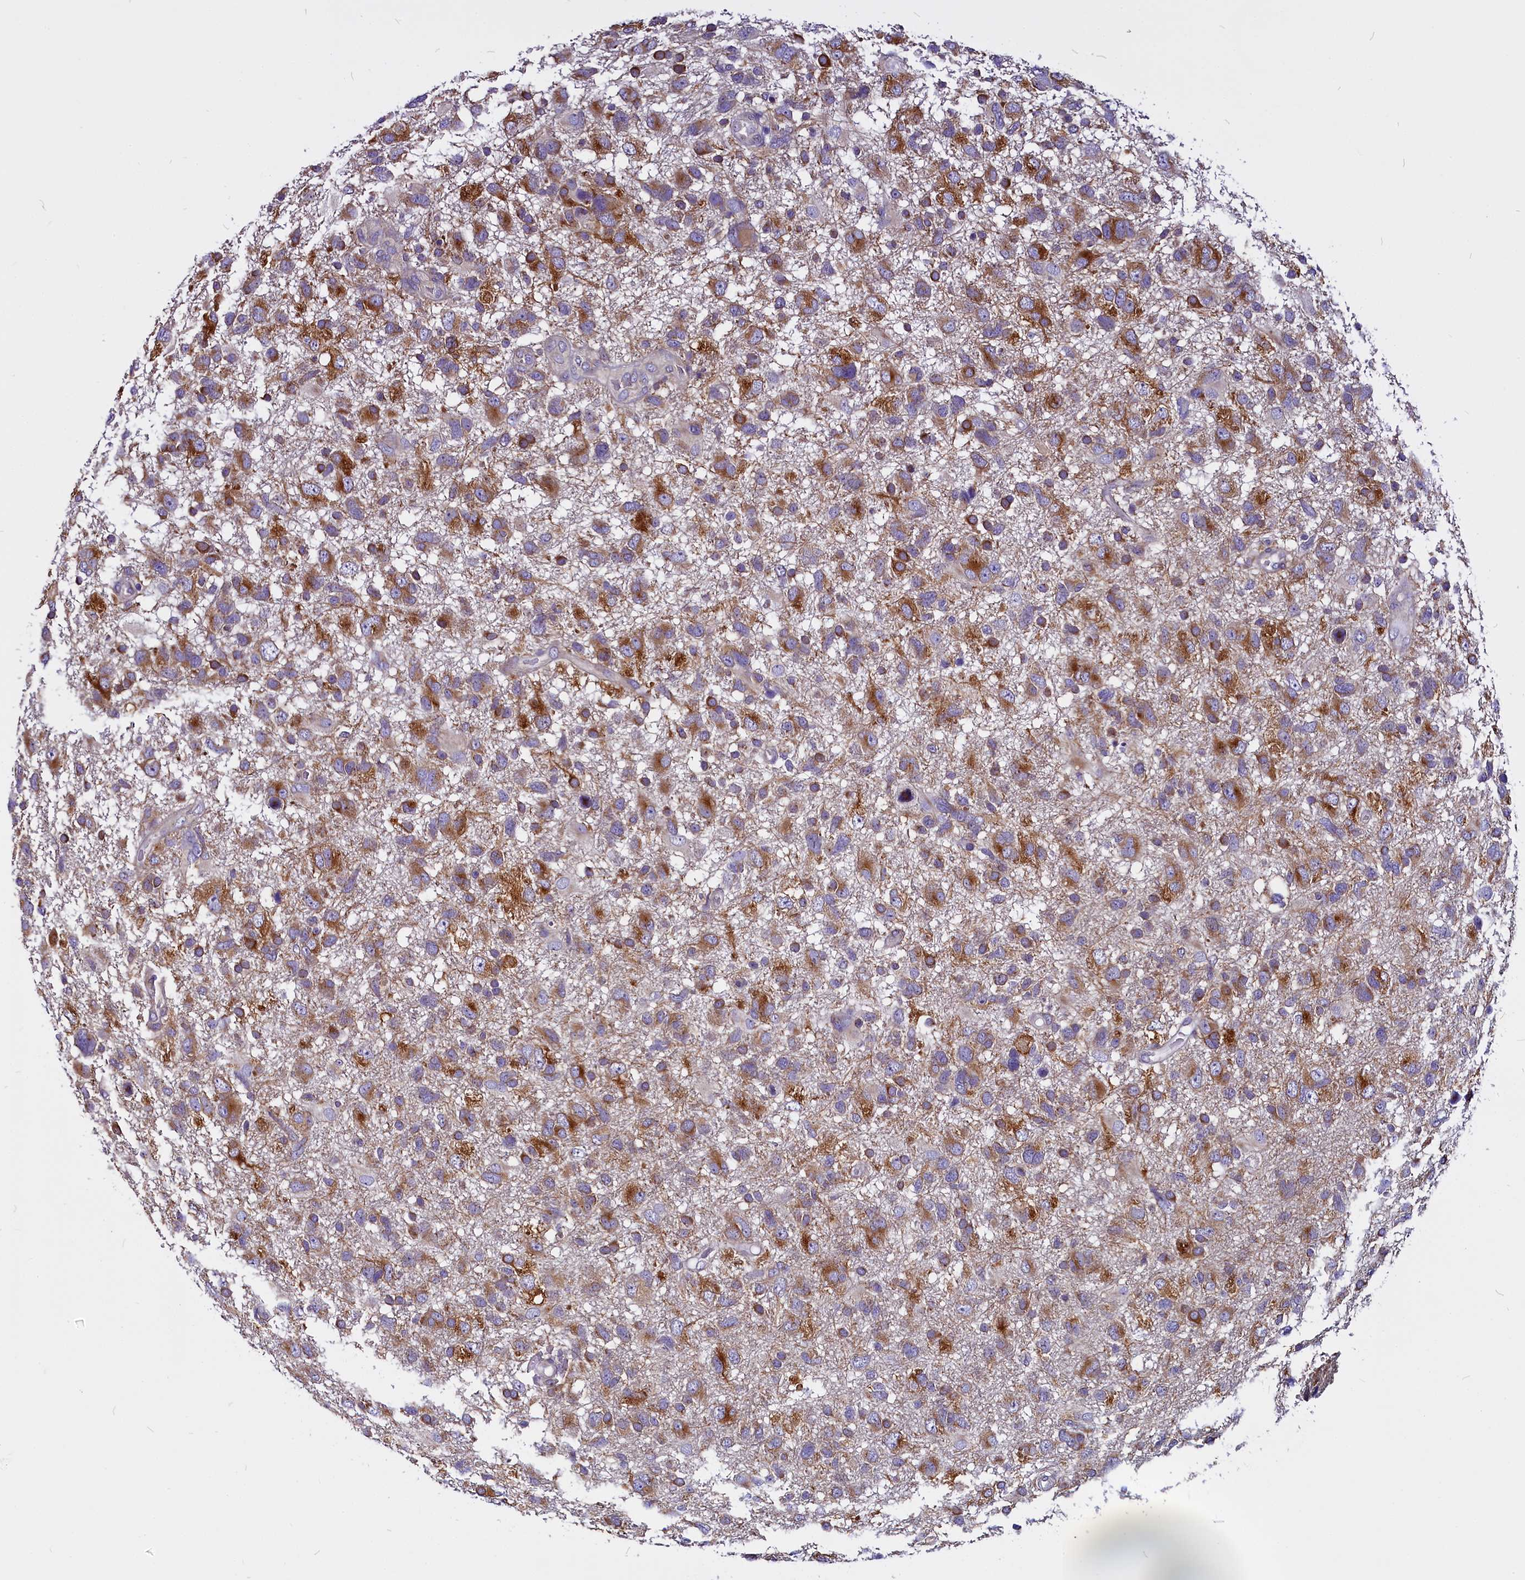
{"staining": {"intensity": "moderate", "quantity": "25%-75%", "location": "cytoplasmic/membranous"}, "tissue": "glioma", "cell_type": "Tumor cells", "image_type": "cancer", "snomed": [{"axis": "morphology", "description": "Glioma, malignant, High grade"}, {"axis": "topography", "description": "Brain"}], "caption": "Malignant glioma (high-grade) stained for a protein (brown) shows moderate cytoplasmic/membranous positive staining in approximately 25%-75% of tumor cells.", "gene": "CEP170", "patient": {"sex": "male", "age": 61}}